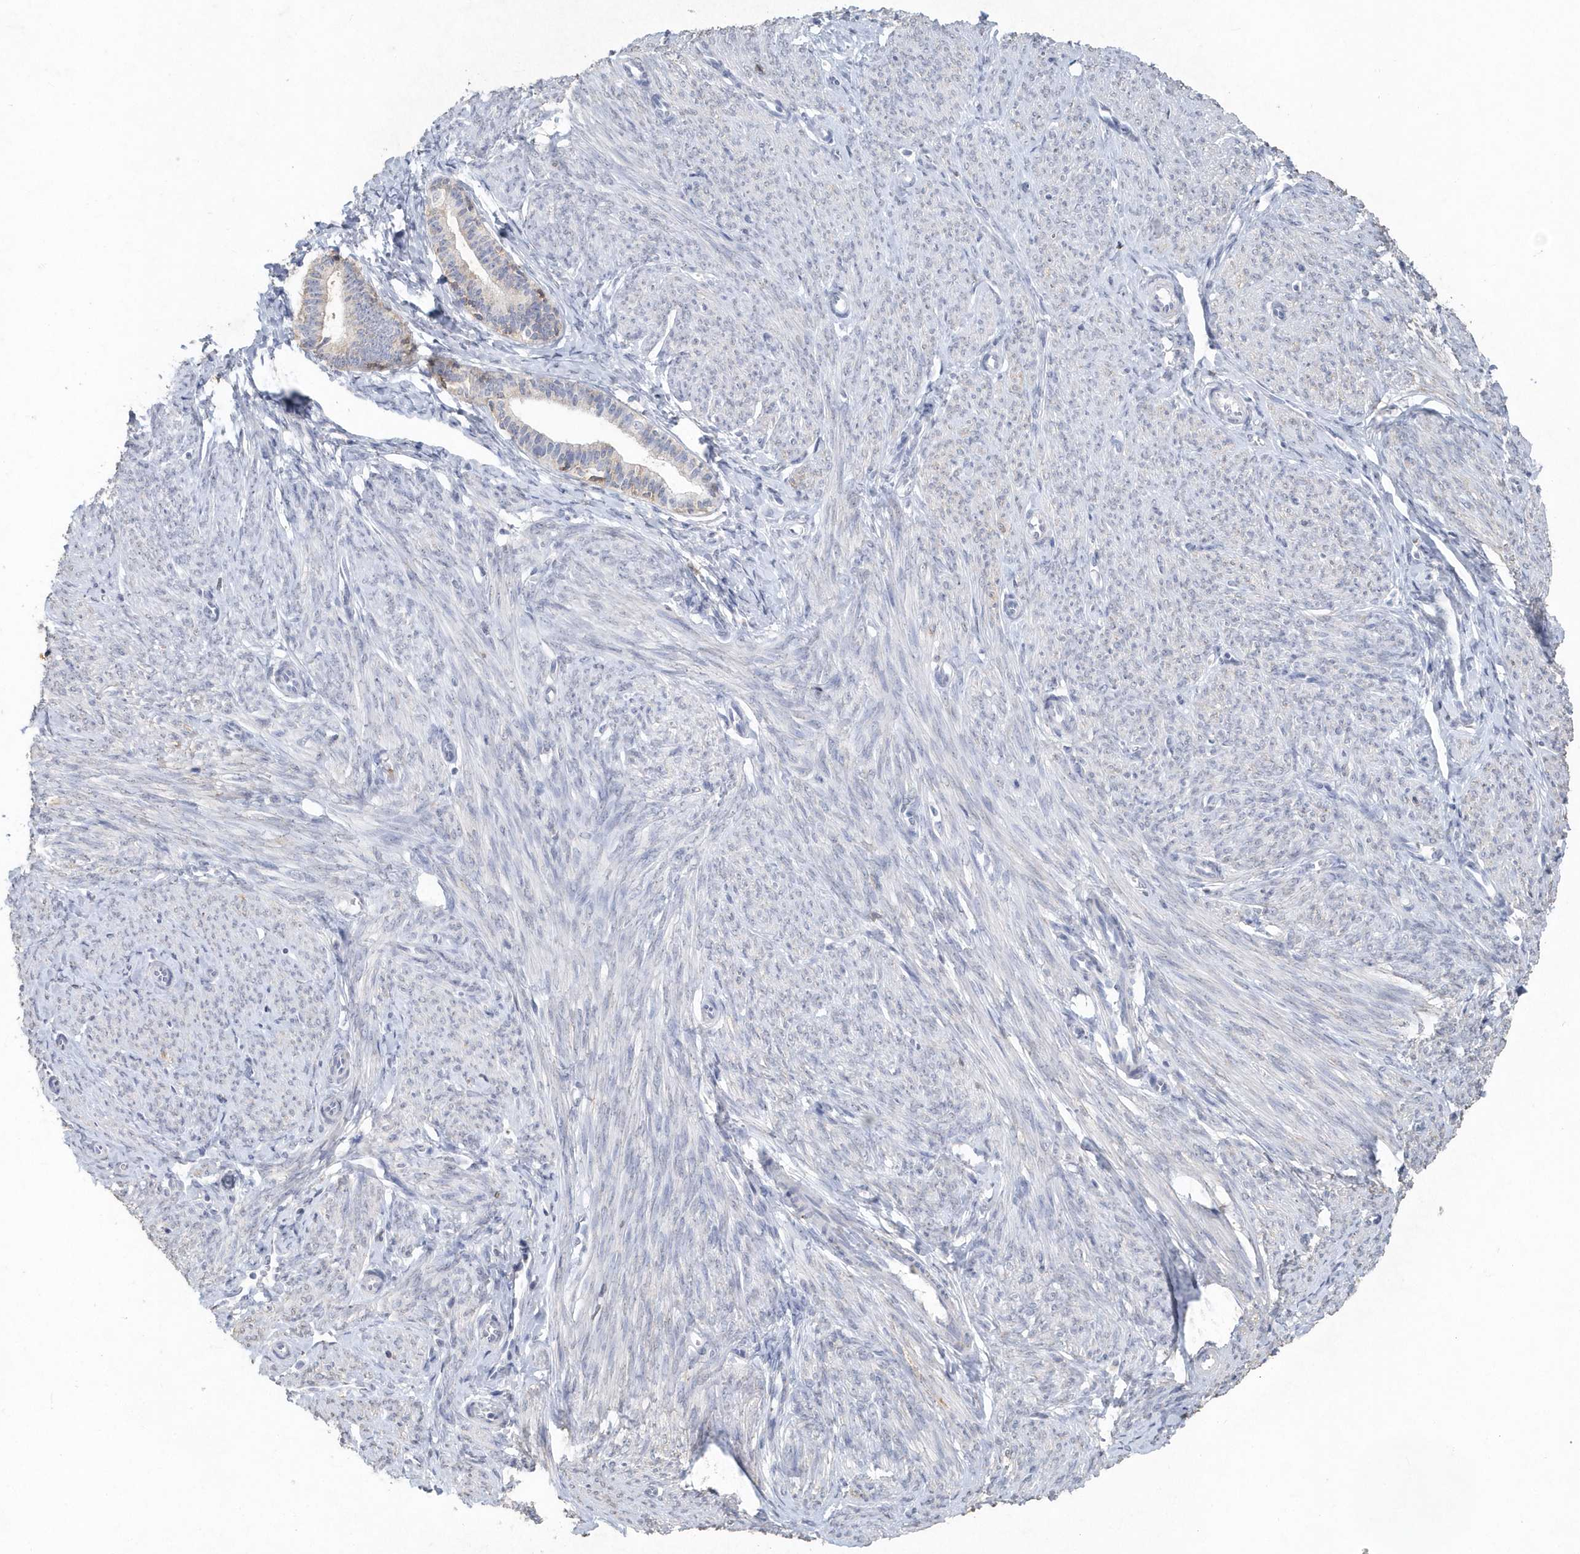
{"staining": {"intensity": "negative", "quantity": "none", "location": "none"}, "tissue": "endometrium", "cell_type": "Cells in endometrial stroma", "image_type": "normal", "snomed": [{"axis": "morphology", "description": "Normal tissue, NOS"}, {"axis": "topography", "description": "Endometrium"}], "caption": "The image displays no staining of cells in endometrial stroma in unremarkable endometrium.", "gene": "PDCD1", "patient": {"sex": "female", "age": 72}}